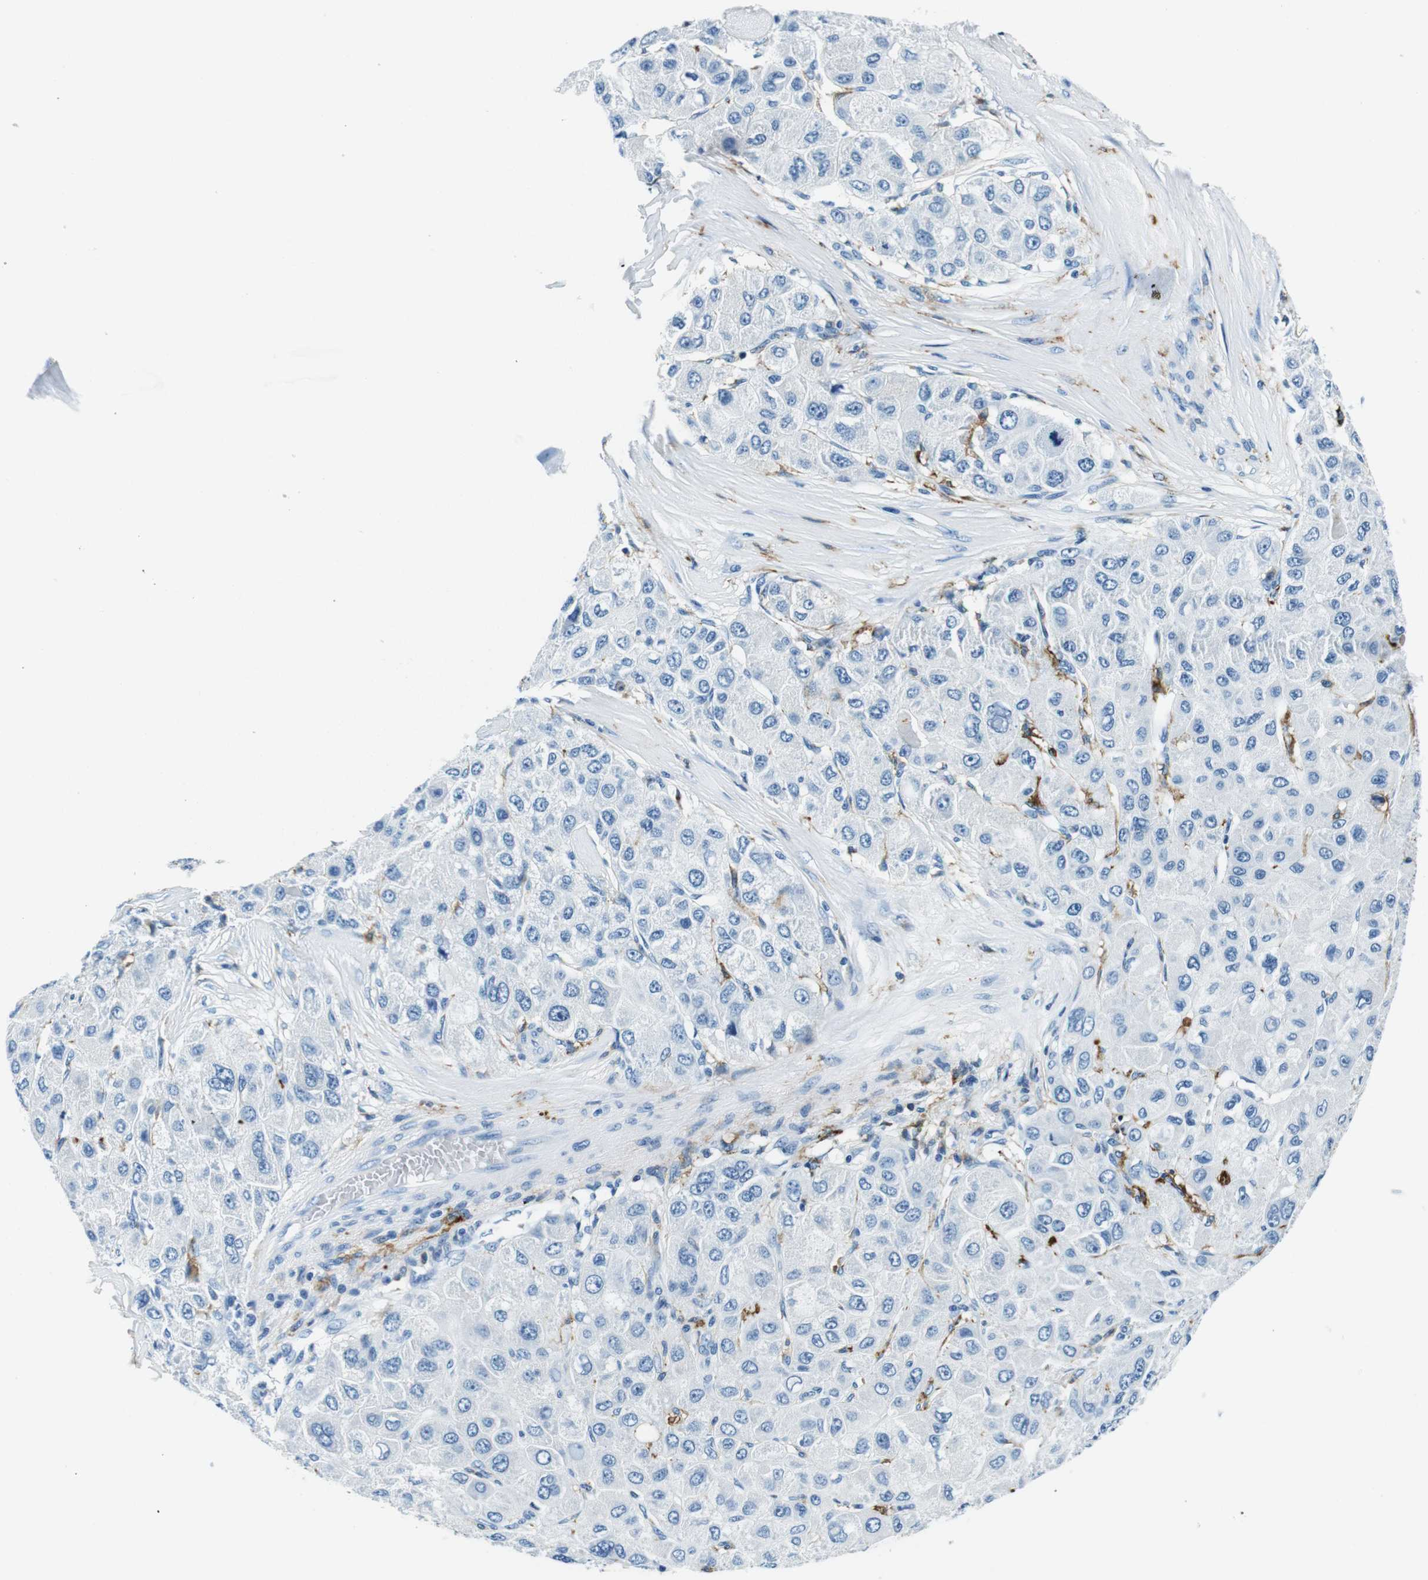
{"staining": {"intensity": "negative", "quantity": "none", "location": "none"}, "tissue": "liver cancer", "cell_type": "Tumor cells", "image_type": "cancer", "snomed": [{"axis": "morphology", "description": "Carcinoma, Hepatocellular, NOS"}, {"axis": "topography", "description": "Liver"}], "caption": "Liver cancer stained for a protein using immunohistochemistry shows no positivity tumor cells.", "gene": "HLA-DRB1", "patient": {"sex": "male", "age": 80}}